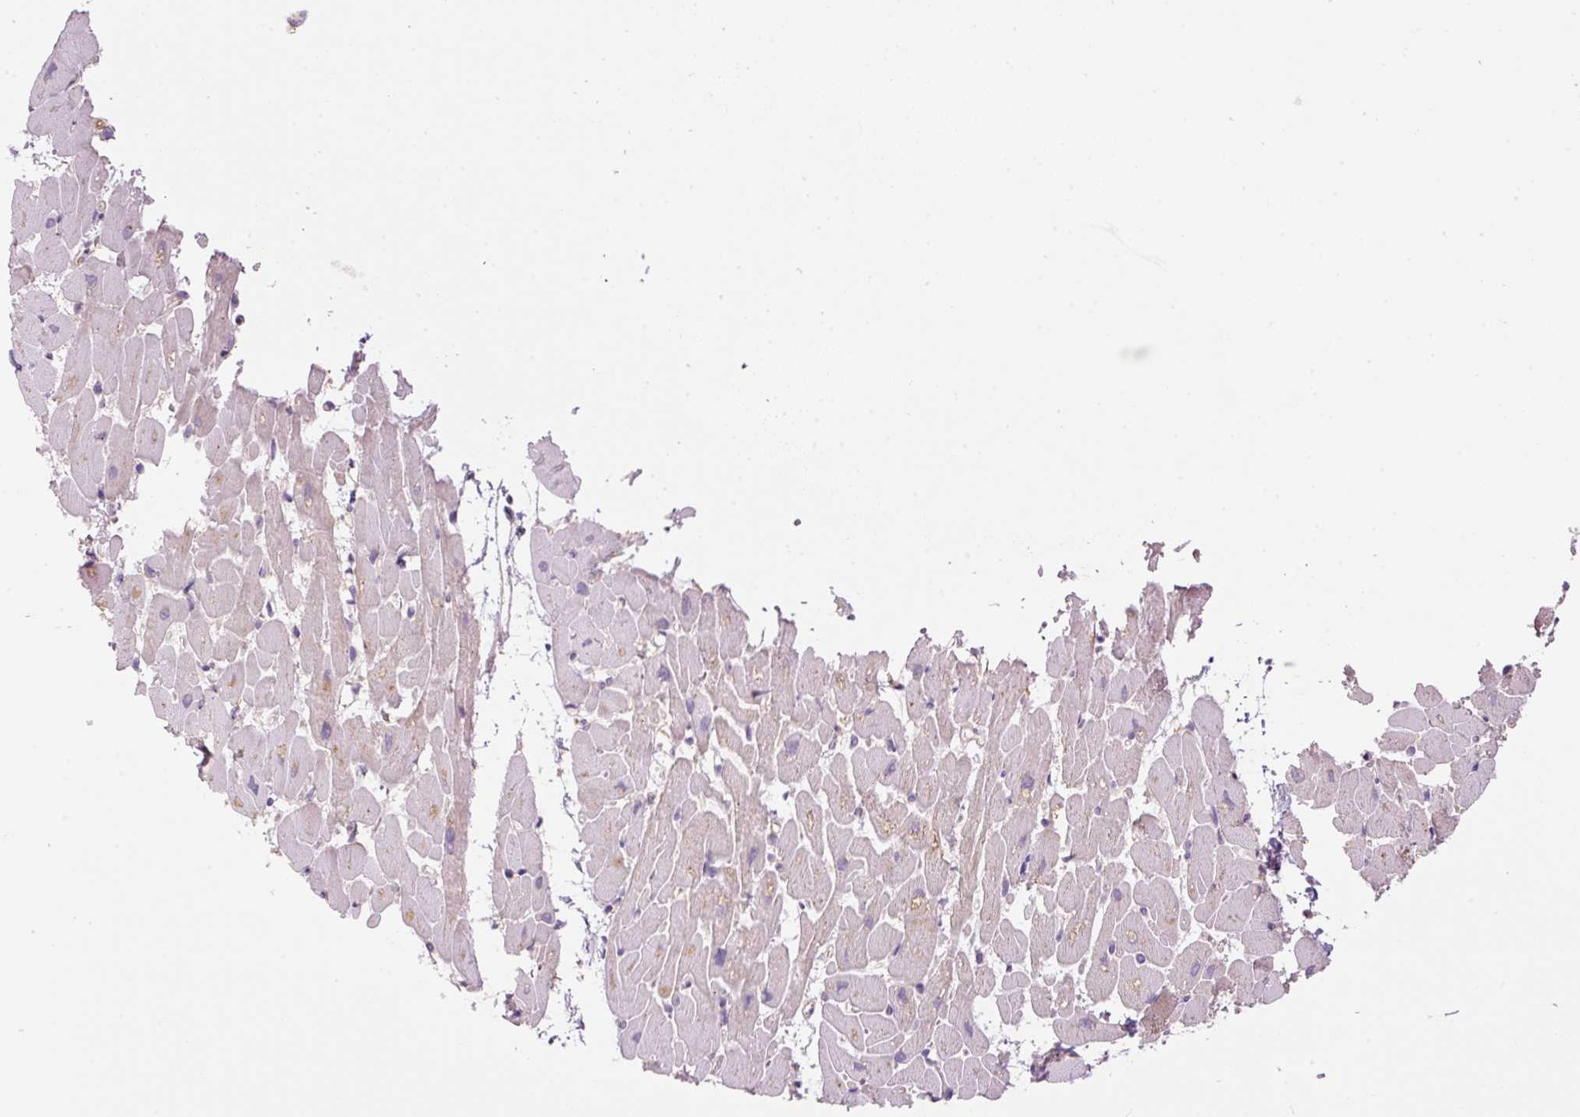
{"staining": {"intensity": "moderate", "quantity": "<25%", "location": "cytoplasmic/membranous"}, "tissue": "heart muscle", "cell_type": "Cardiomyocytes", "image_type": "normal", "snomed": [{"axis": "morphology", "description": "Normal tissue, NOS"}, {"axis": "topography", "description": "Heart"}], "caption": "IHC histopathology image of benign heart muscle: heart muscle stained using immunohistochemistry (IHC) exhibits low levels of moderate protein expression localized specifically in the cytoplasmic/membranous of cardiomyocytes, appearing as a cytoplasmic/membranous brown color.", "gene": "PNPLA5", "patient": {"sex": "male", "age": 37}}